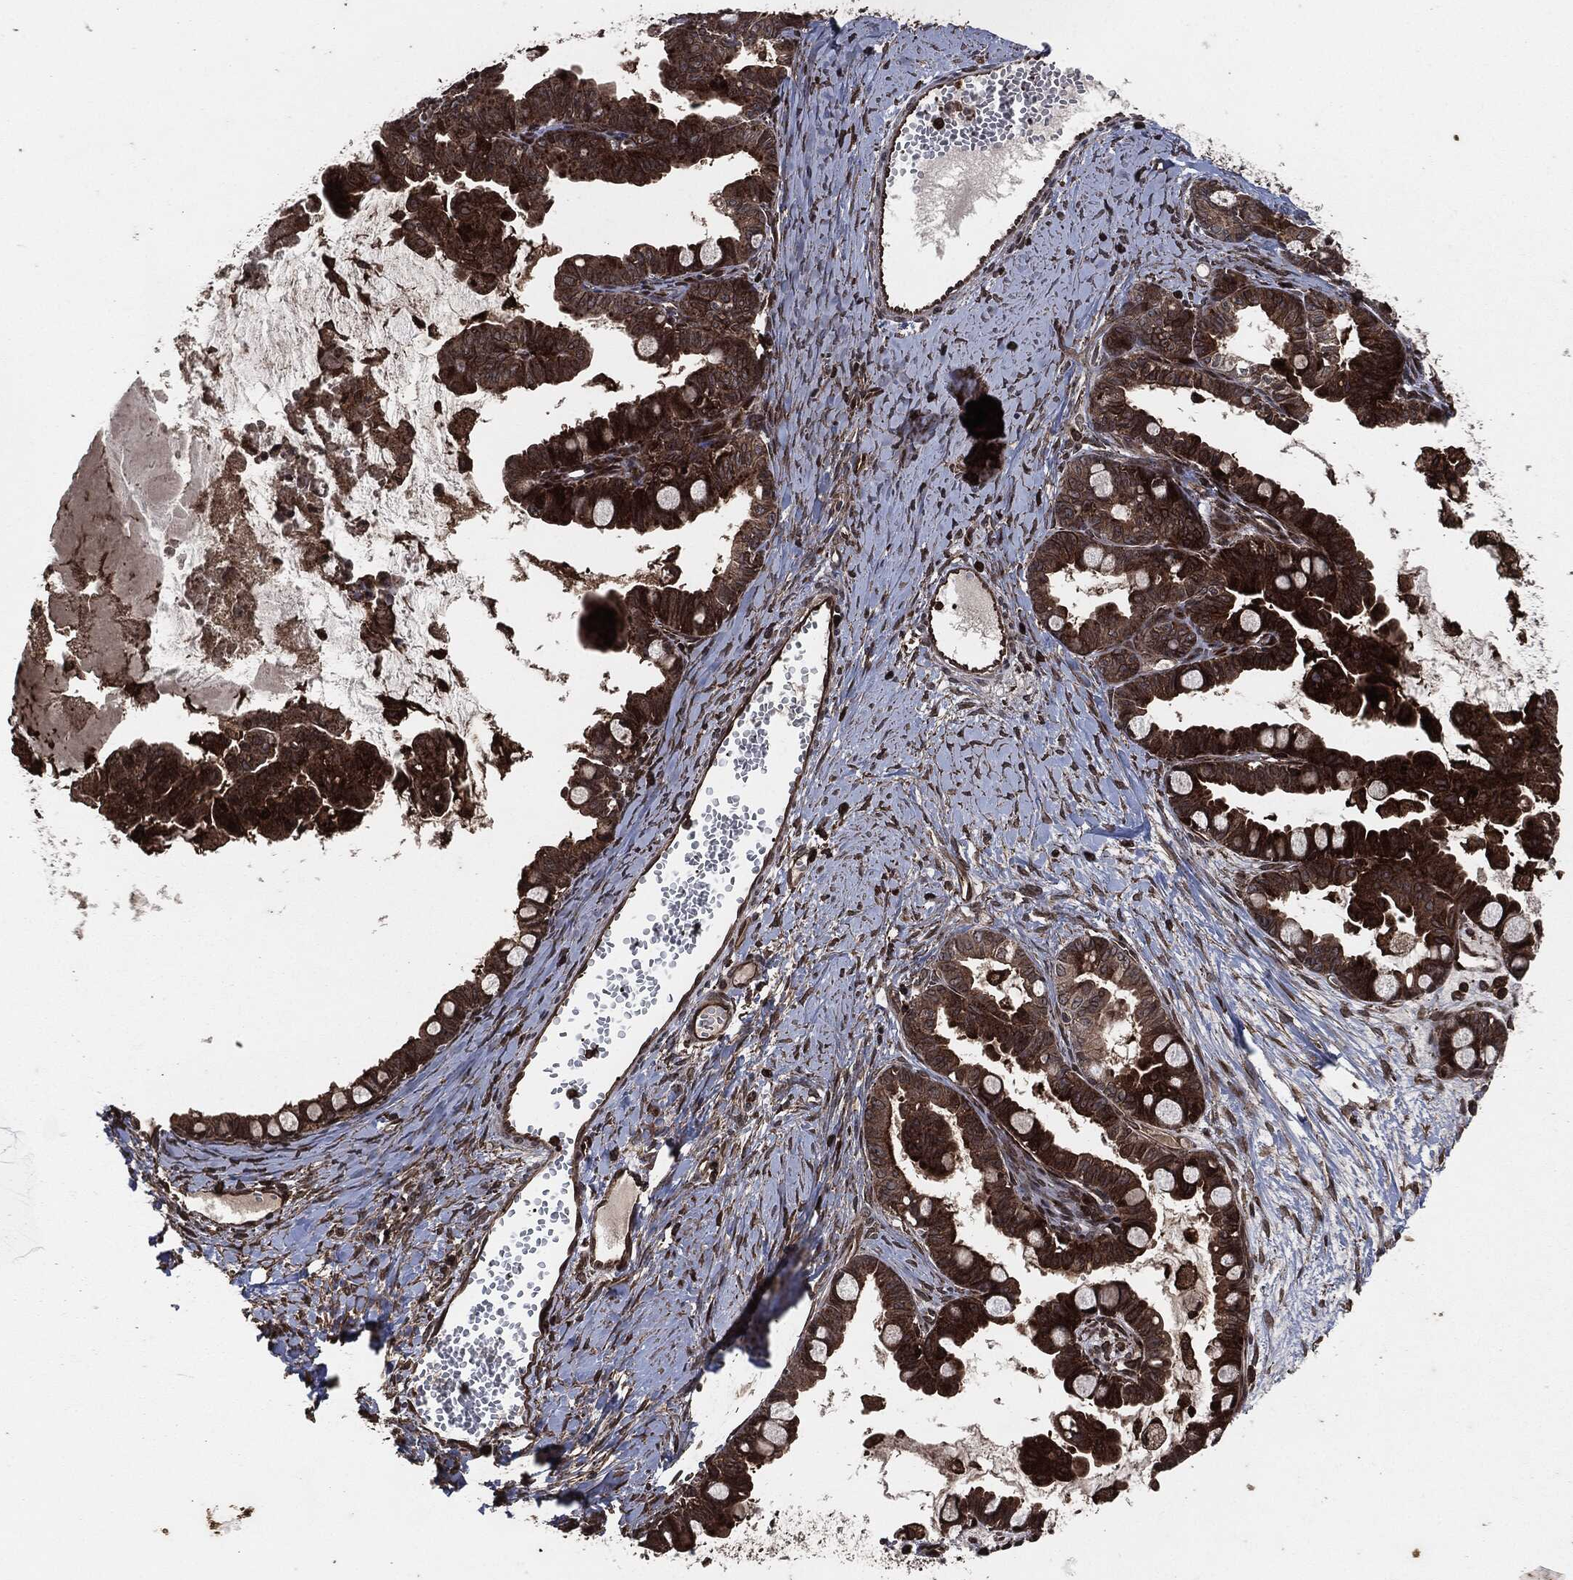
{"staining": {"intensity": "strong", "quantity": ">75%", "location": "cytoplasmic/membranous"}, "tissue": "ovarian cancer", "cell_type": "Tumor cells", "image_type": "cancer", "snomed": [{"axis": "morphology", "description": "Cystadenocarcinoma, mucinous, NOS"}, {"axis": "topography", "description": "Ovary"}], "caption": "A brown stain shows strong cytoplasmic/membranous positivity of a protein in ovarian mucinous cystadenocarcinoma tumor cells.", "gene": "IFIT1", "patient": {"sex": "female", "age": 63}}